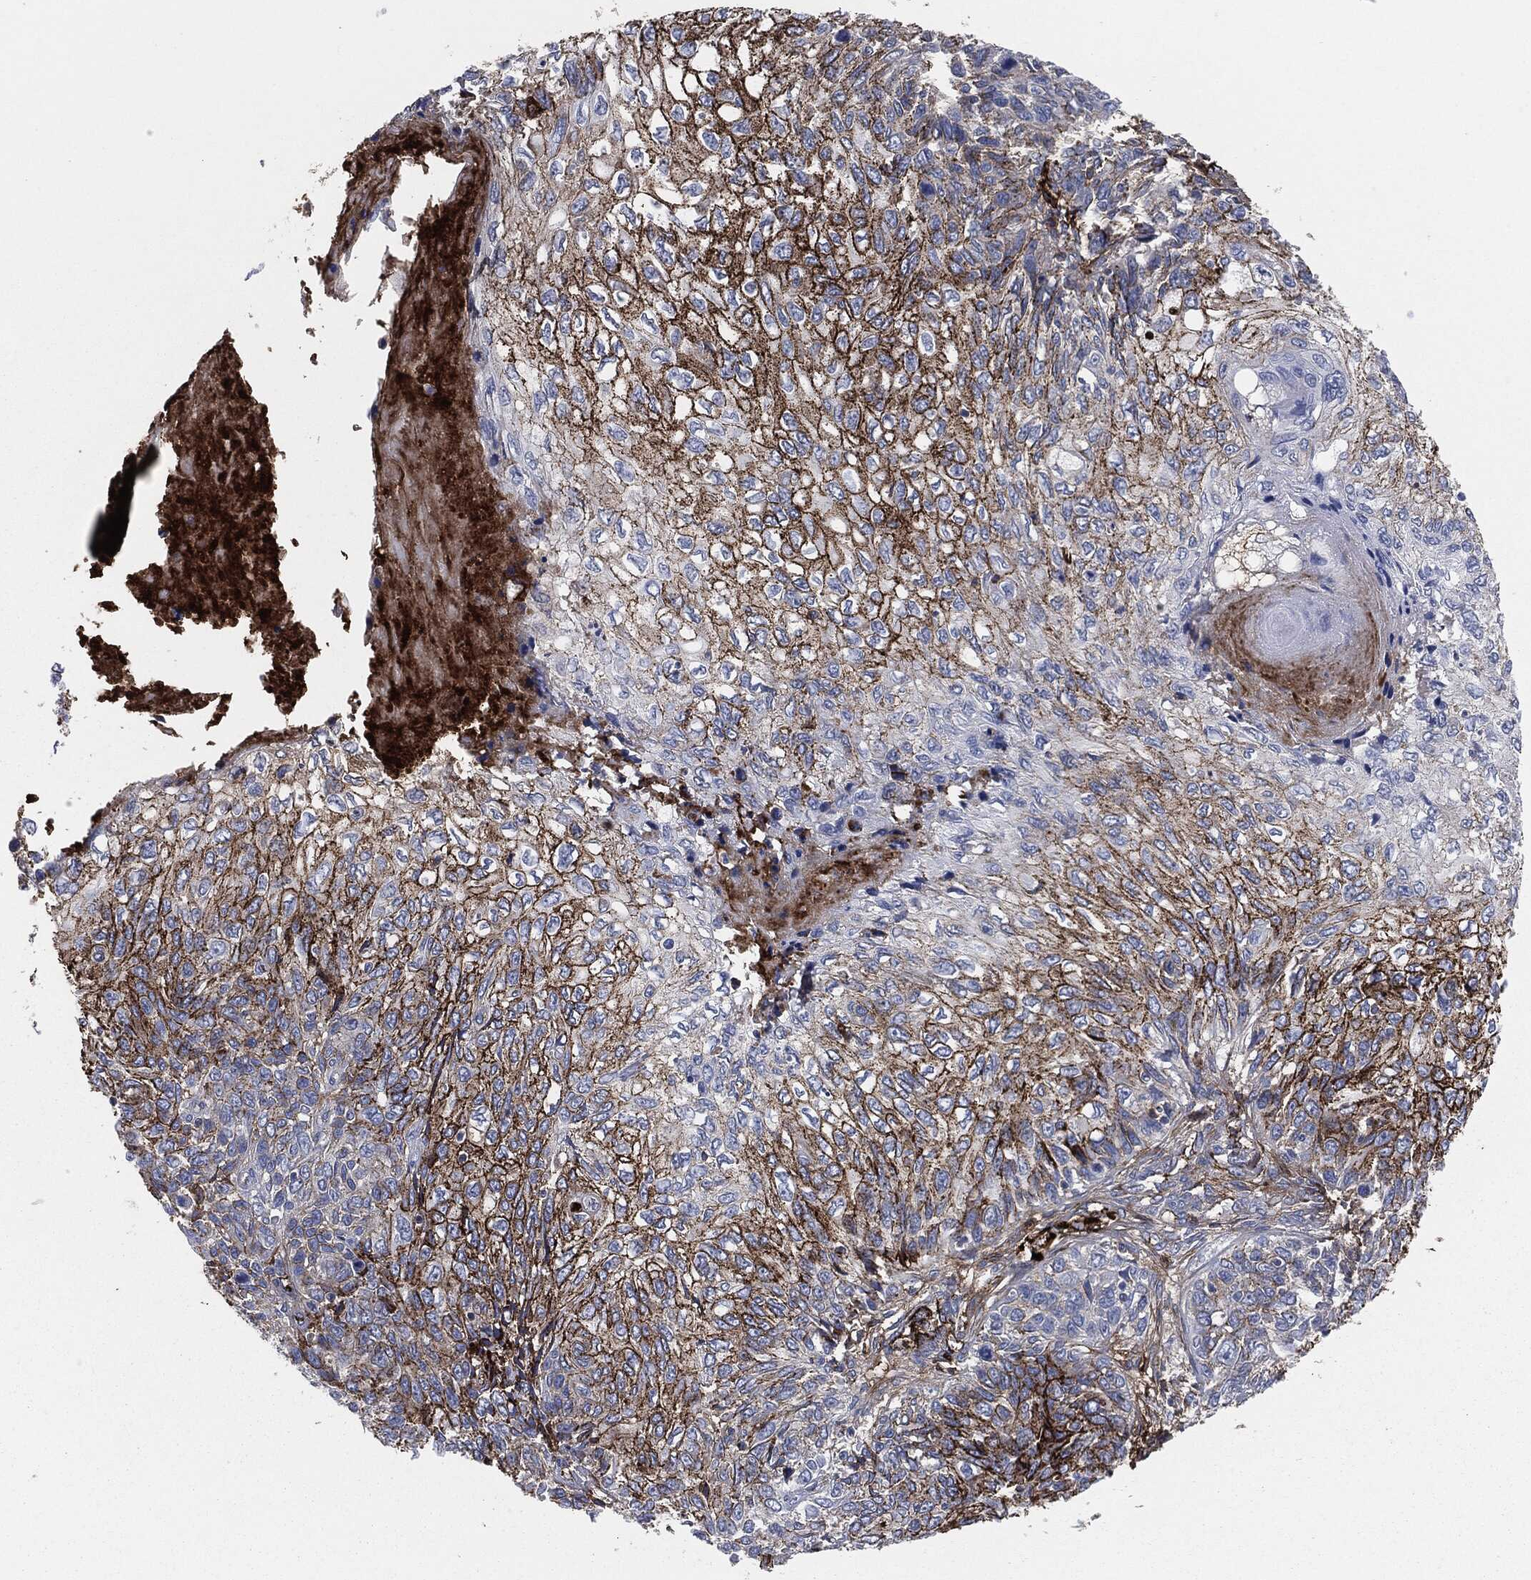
{"staining": {"intensity": "strong", "quantity": "25%-75%", "location": "cytoplasmic/membranous"}, "tissue": "skin cancer", "cell_type": "Tumor cells", "image_type": "cancer", "snomed": [{"axis": "morphology", "description": "Squamous cell carcinoma, NOS"}, {"axis": "topography", "description": "Skin"}], "caption": "Human squamous cell carcinoma (skin) stained with a brown dye displays strong cytoplasmic/membranous positive staining in approximately 25%-75% of tumor cells.", "gene": "APOB", "patient": {"sex": "male", "age": 92}}